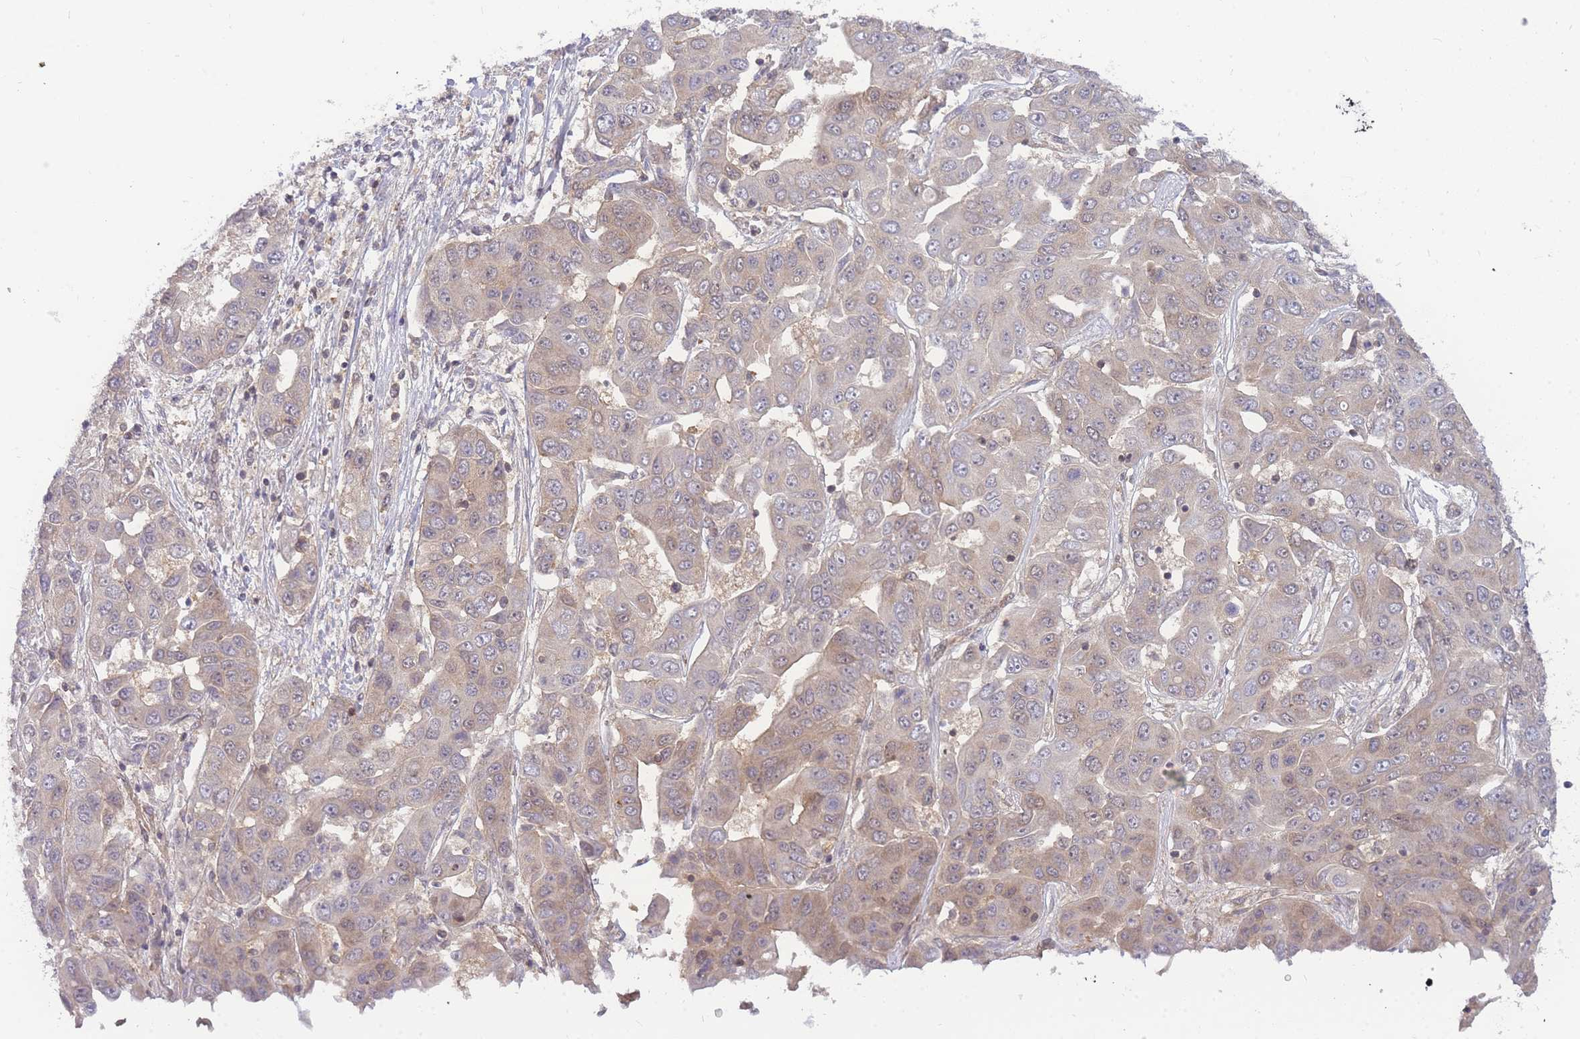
{"staining": {"intensity": "weak", "quantity": "25%-75%", "location": "cytoplasmic/membranous,nuclear"}, "tissue": "liver cancer", "cell_type": "Tumor cells", "image_type": "cancer", "snomed": [{"axis": "morphology", "description": "Cholangiocarcinoma"}, {"axis": "topography", "description": "Liver"}], "caption": "The histopathology image reveals immunohistochemical staining of liver cancer (cholangiocarcinoma). There is weak cytoplasmic/membranous and nuclear positivity is present in about 25%-75% of tumor cells.", "gene": "KIAA1191", "patient": {"sex": "female", "age": 52}}